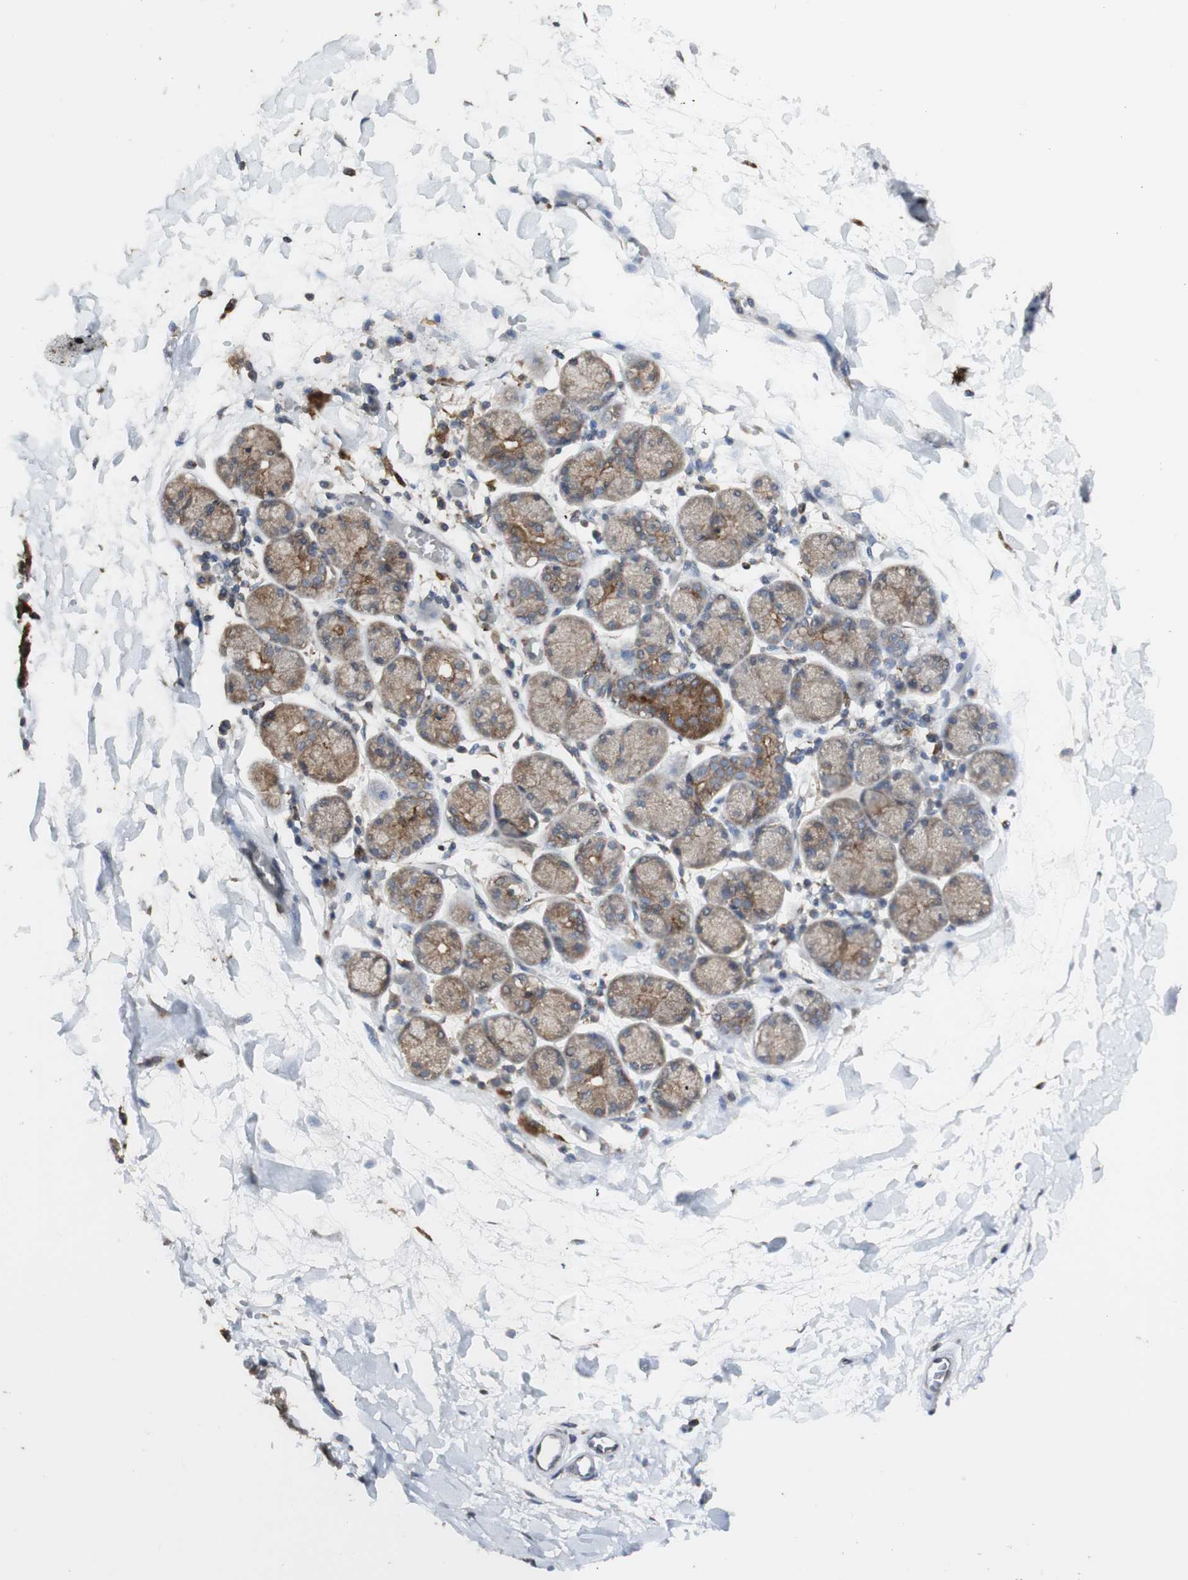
{"staining": {"intensity": "strong", "quantity": "25%-75%", "location": "cytoplasmic/membranous"}, "tissue": "salivary gland", "cell_type": "Glandular cells", "image_type": "normal", "snomed": [{"axis": "morphology", "description": "Normal tissue, NOS"}, {"axis": "topography", "description": "Salivary gland"}], "caption": "Strong cytoplasmic/membranous staining is appreciated in about 25%-75% of glandular cells in unremarkable salivary gland.", "gene": "ATP6V1E1", "patient": {"sex": "female", "age": 24}}